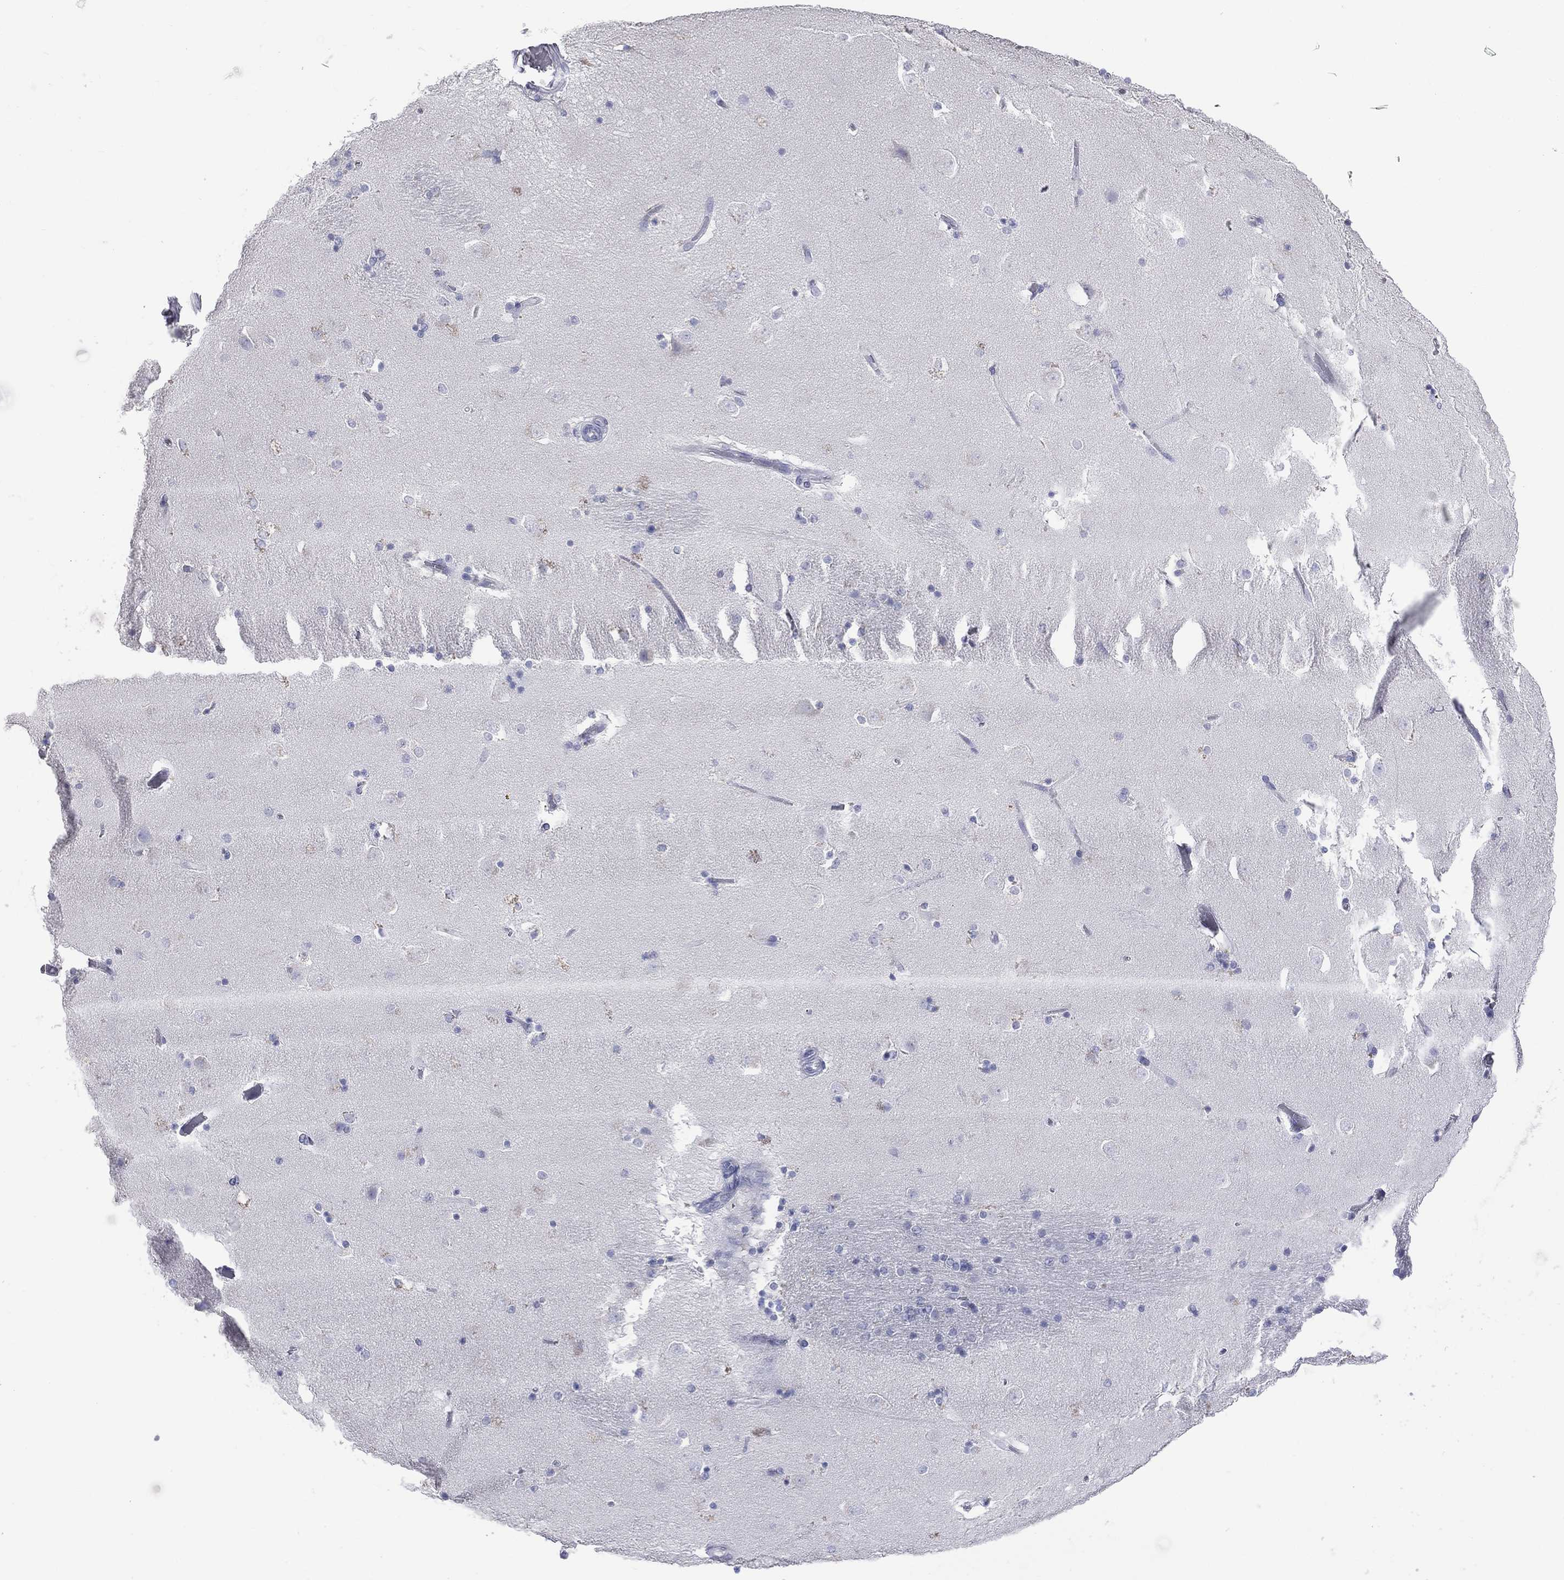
{"staining": {"intensity": "negative", "quantity": "none", "location": "none"}, "tissue": "caudate", "cell_type": "Glial cells", "image_type": "normal", "snomed": [{"axis": "morphology", "description": "Normal tissue, NOS"}, {"axis": "topography", "description": "Lateral ventricle wall"}], "caption": "Micrograph shows no significant protein staining in glial cells of unremarkable caudate. (DAB (3,3'-diaminobenzidine) immunohistochemistry (IHC), high magnification).", "gene": "CES2", "patient": {"sex": "male", "age": 51}}